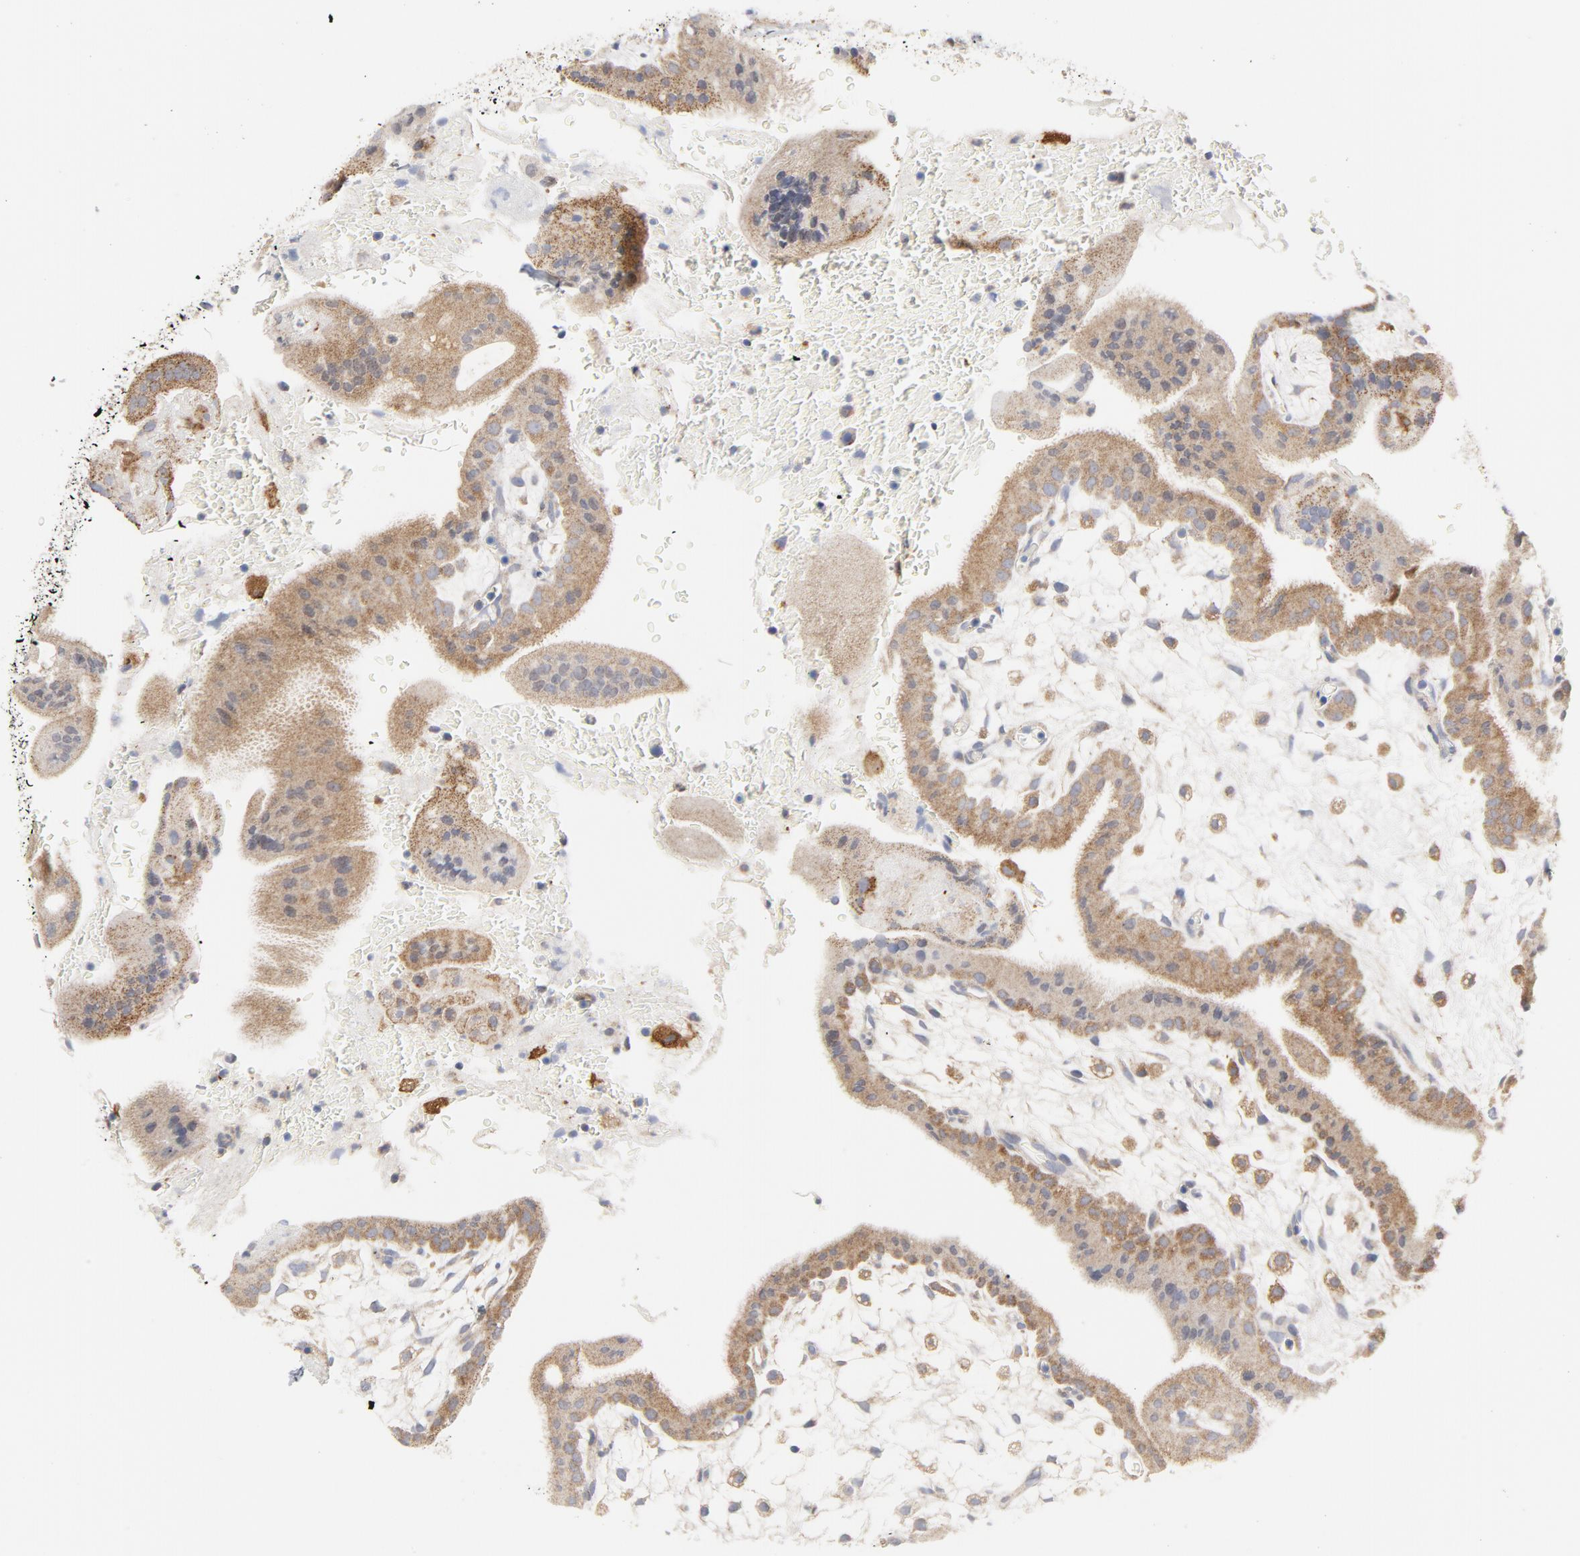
{"staining": {"intensity": "moderate", "quantity": ">75%", "location": "cytoplasmic/membranous"}, "tissue": "placenta", "cell_type": "Decidual cells", "image_type": "normal", "snomed": [{"axis": "morphology", "description": "Normal tissue, NOS"}, {"axis": "topography", "description": "Placenta"}], "caption": "Immunohistochemical staining of unremarkable human placenta demonstrates moderate cytoplasmic/membranous protein expression in about >75% of decidual cells. (DAB (3,3'-diaminobenzidine) IHC with brightfield microscopy, high magnification).", "gene": "RAPGEF4", "patient": {"sex": "female", "age": 35}}